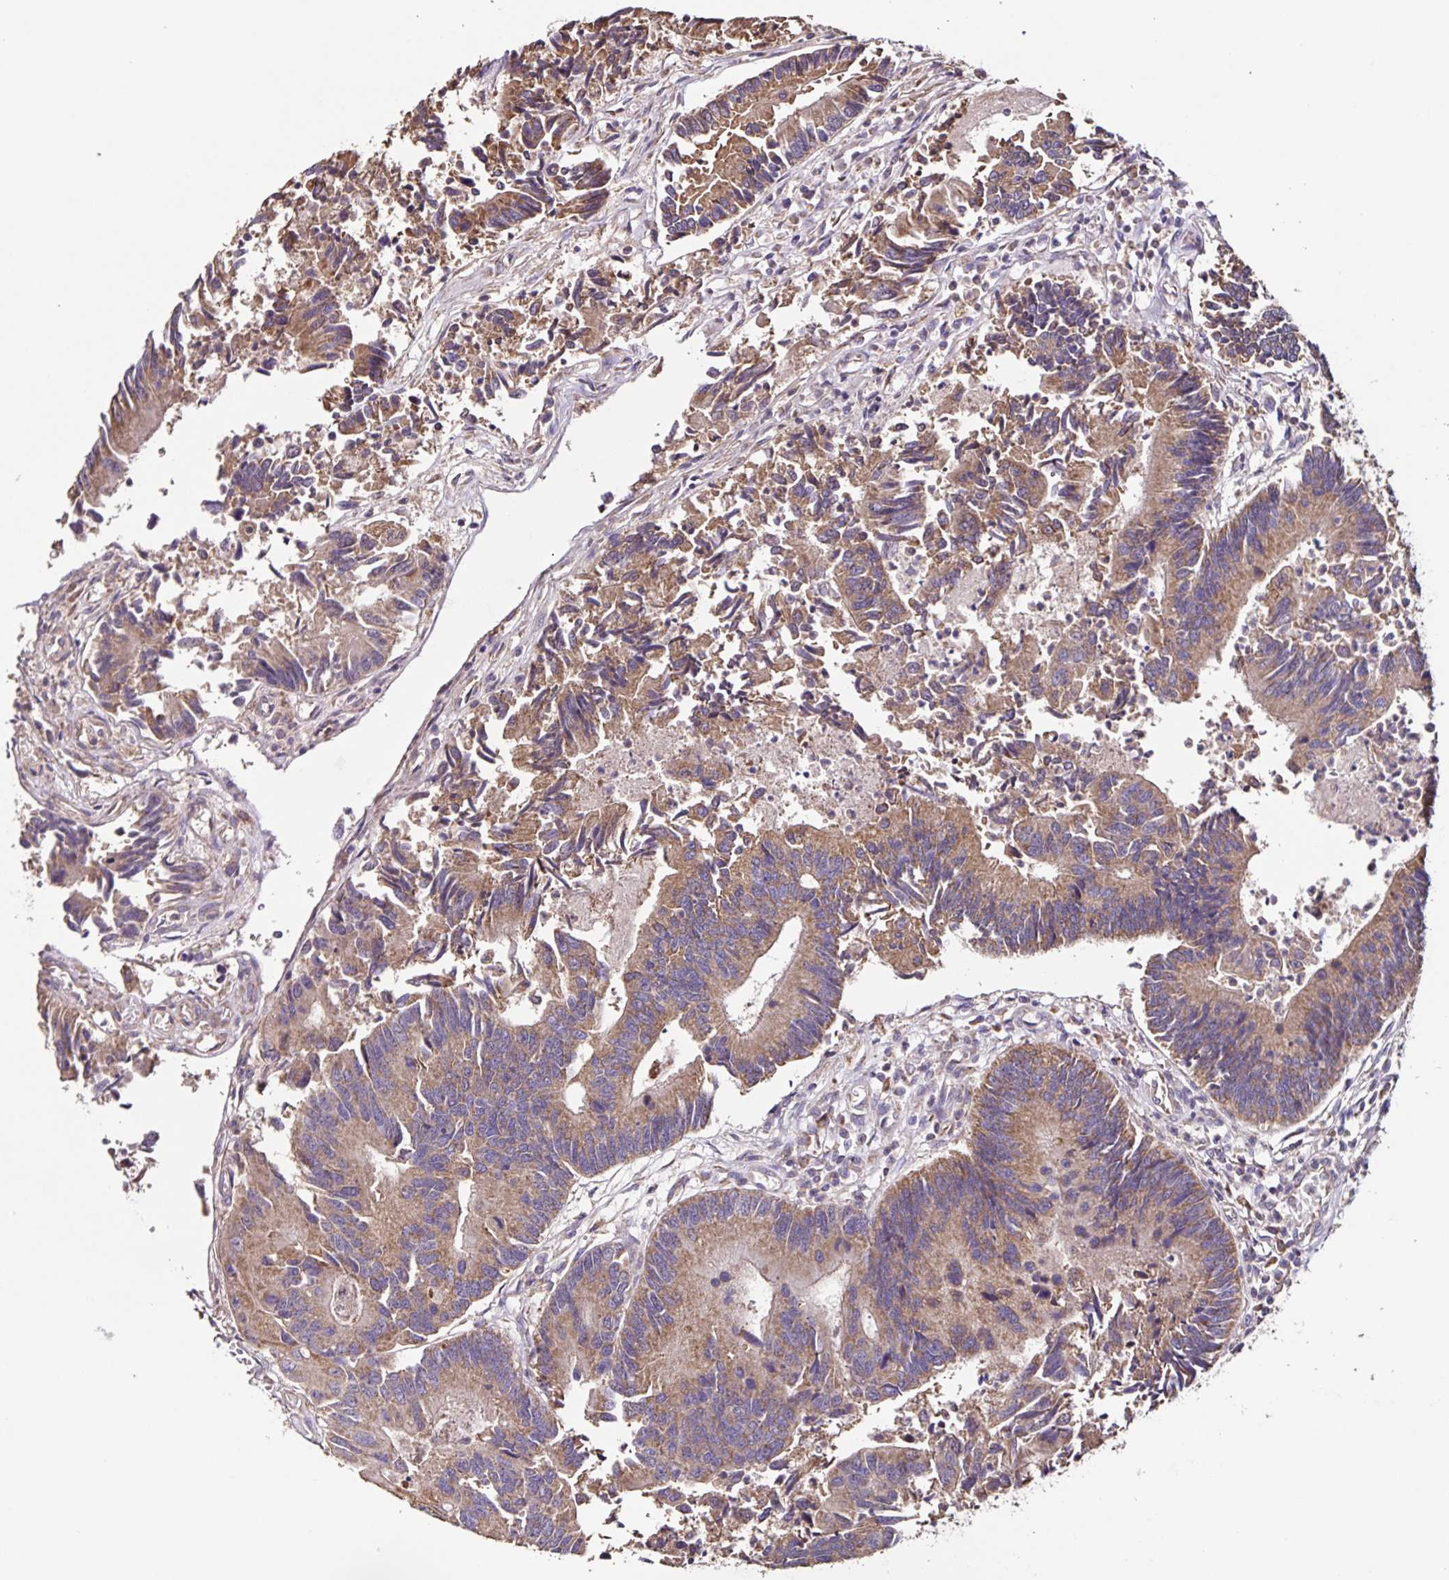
{"staining": {"intensity": "moderate", "quantity": ">75%", "location": "cytoplasmic/membranous"}, "tissue": "colorectal cancer", "cell_type": "Tumor cells", "image_type": "cancer", "snomed": [{"axis": "morphology", "description": "Adenocarcinoma, NOS"}, {"axis": "topography", "description": "Colon"}], "caption": "Protein staining by immunohistochemistry displays moderate cytoplasmic/membranous expression in about >75% of tumor cells in colorectal cancer.", "gene": "MAN1A1", "patient": {"sex": "female", "age": 67}}